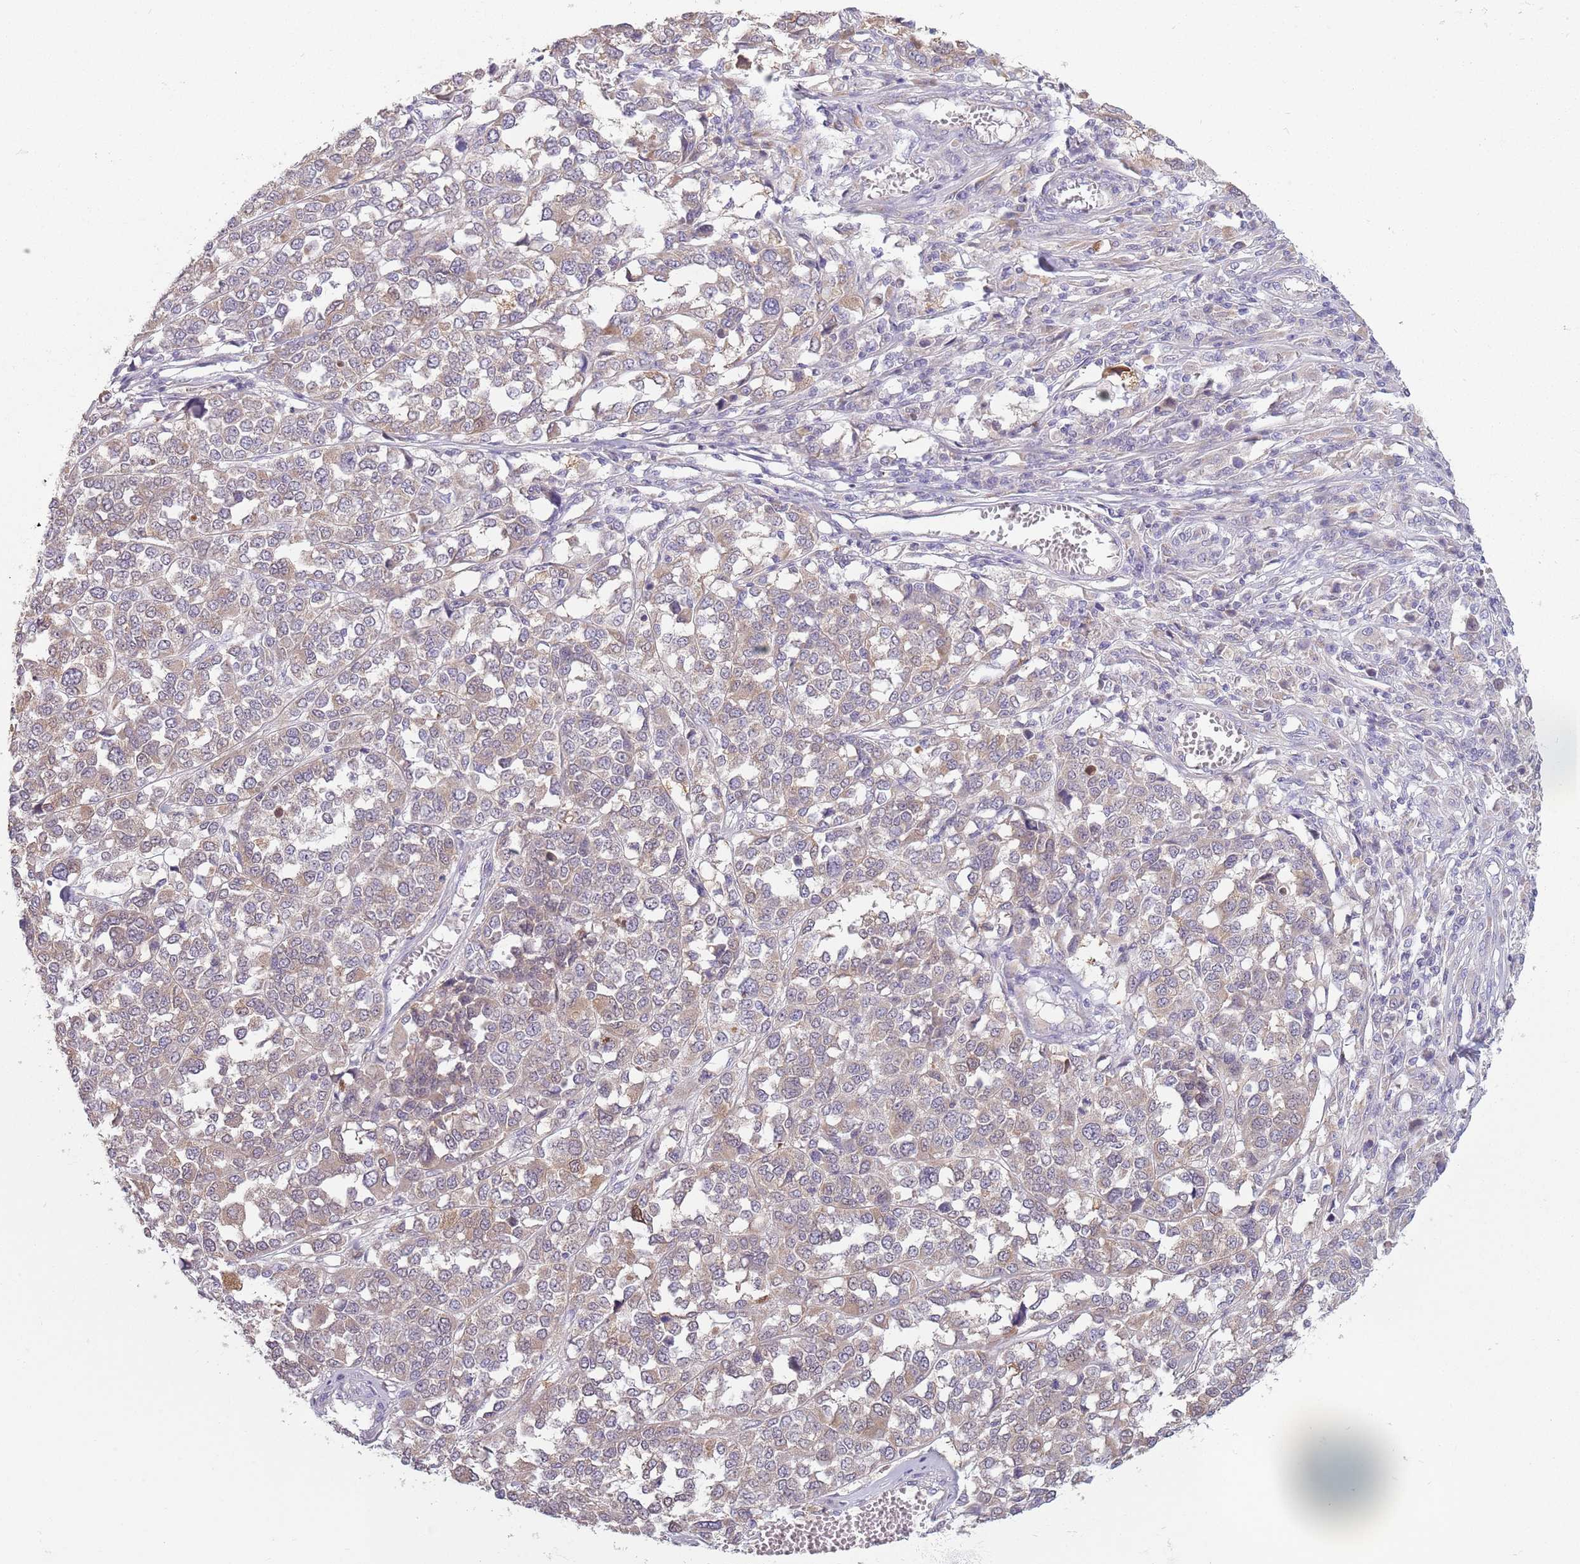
{"staining": {"intensity": "weak", "quantity": "25%-75%", "location": "cytoplasmic/membranous"}, "tissue": "melanoma", "cell_type": "Tumor cells", "image_type": "cancer", "snomed": [{"axis": "morphology", "description": "Malignant melanoma, Metastatic site"}, {"axis": "topography", "description": "Lymph node"}], "caption": "Immunohistochemistry staining of malignant melanoma (metastatic site), which reveals low levels of weak cytoplasmic/membranous expression in approximately 25%-75% of tumor cells indicating weak cytoplasmic/membranous protein expression. The staining was performed using DAB (brown) for protein detection and nuclei were counterstained in hematoxylin (blue).", "gene": "COQ5", "patient": {"sex": "male", "age": 44}}